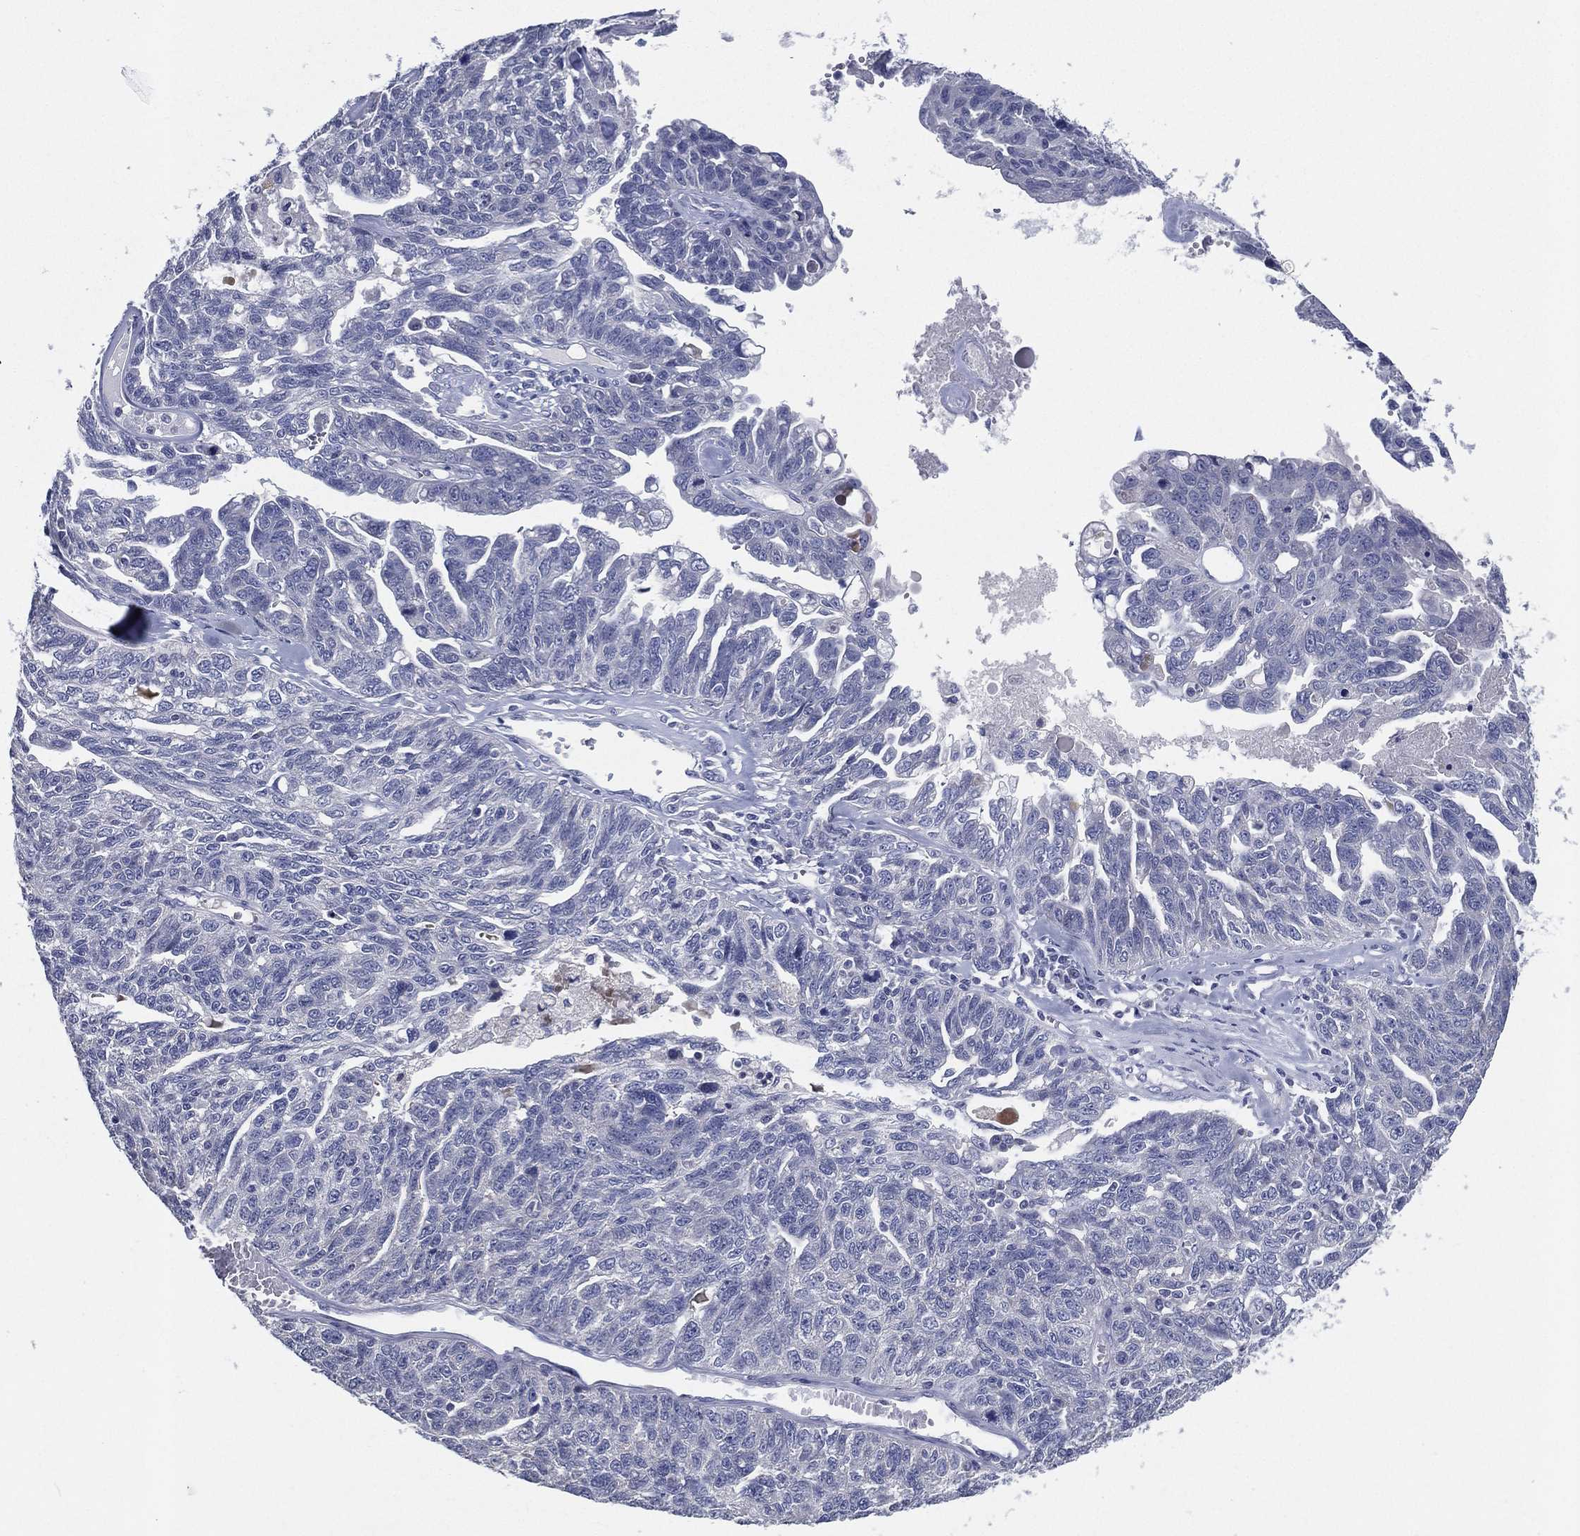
{"staining": {"intensity": "negative", "quantity": "none", "location": "none"}, "tissue": "ovarian cancer", "cell_type": "Tumor cells", "image_type": "cancer", "snomed": [{"axis": "morphology", "description": "Cystadenocarcinoma, serous, NOS"}, {"axis": "topography", "description": "Ovary"}], "caption": "IHC micrograph of ovarian serous cystadenocarcinoma stained for a protein (brown), which shows no staining in tumor cells.", "gene": "SLC13A4", "patient": {"sex": "female", "age": 71}}